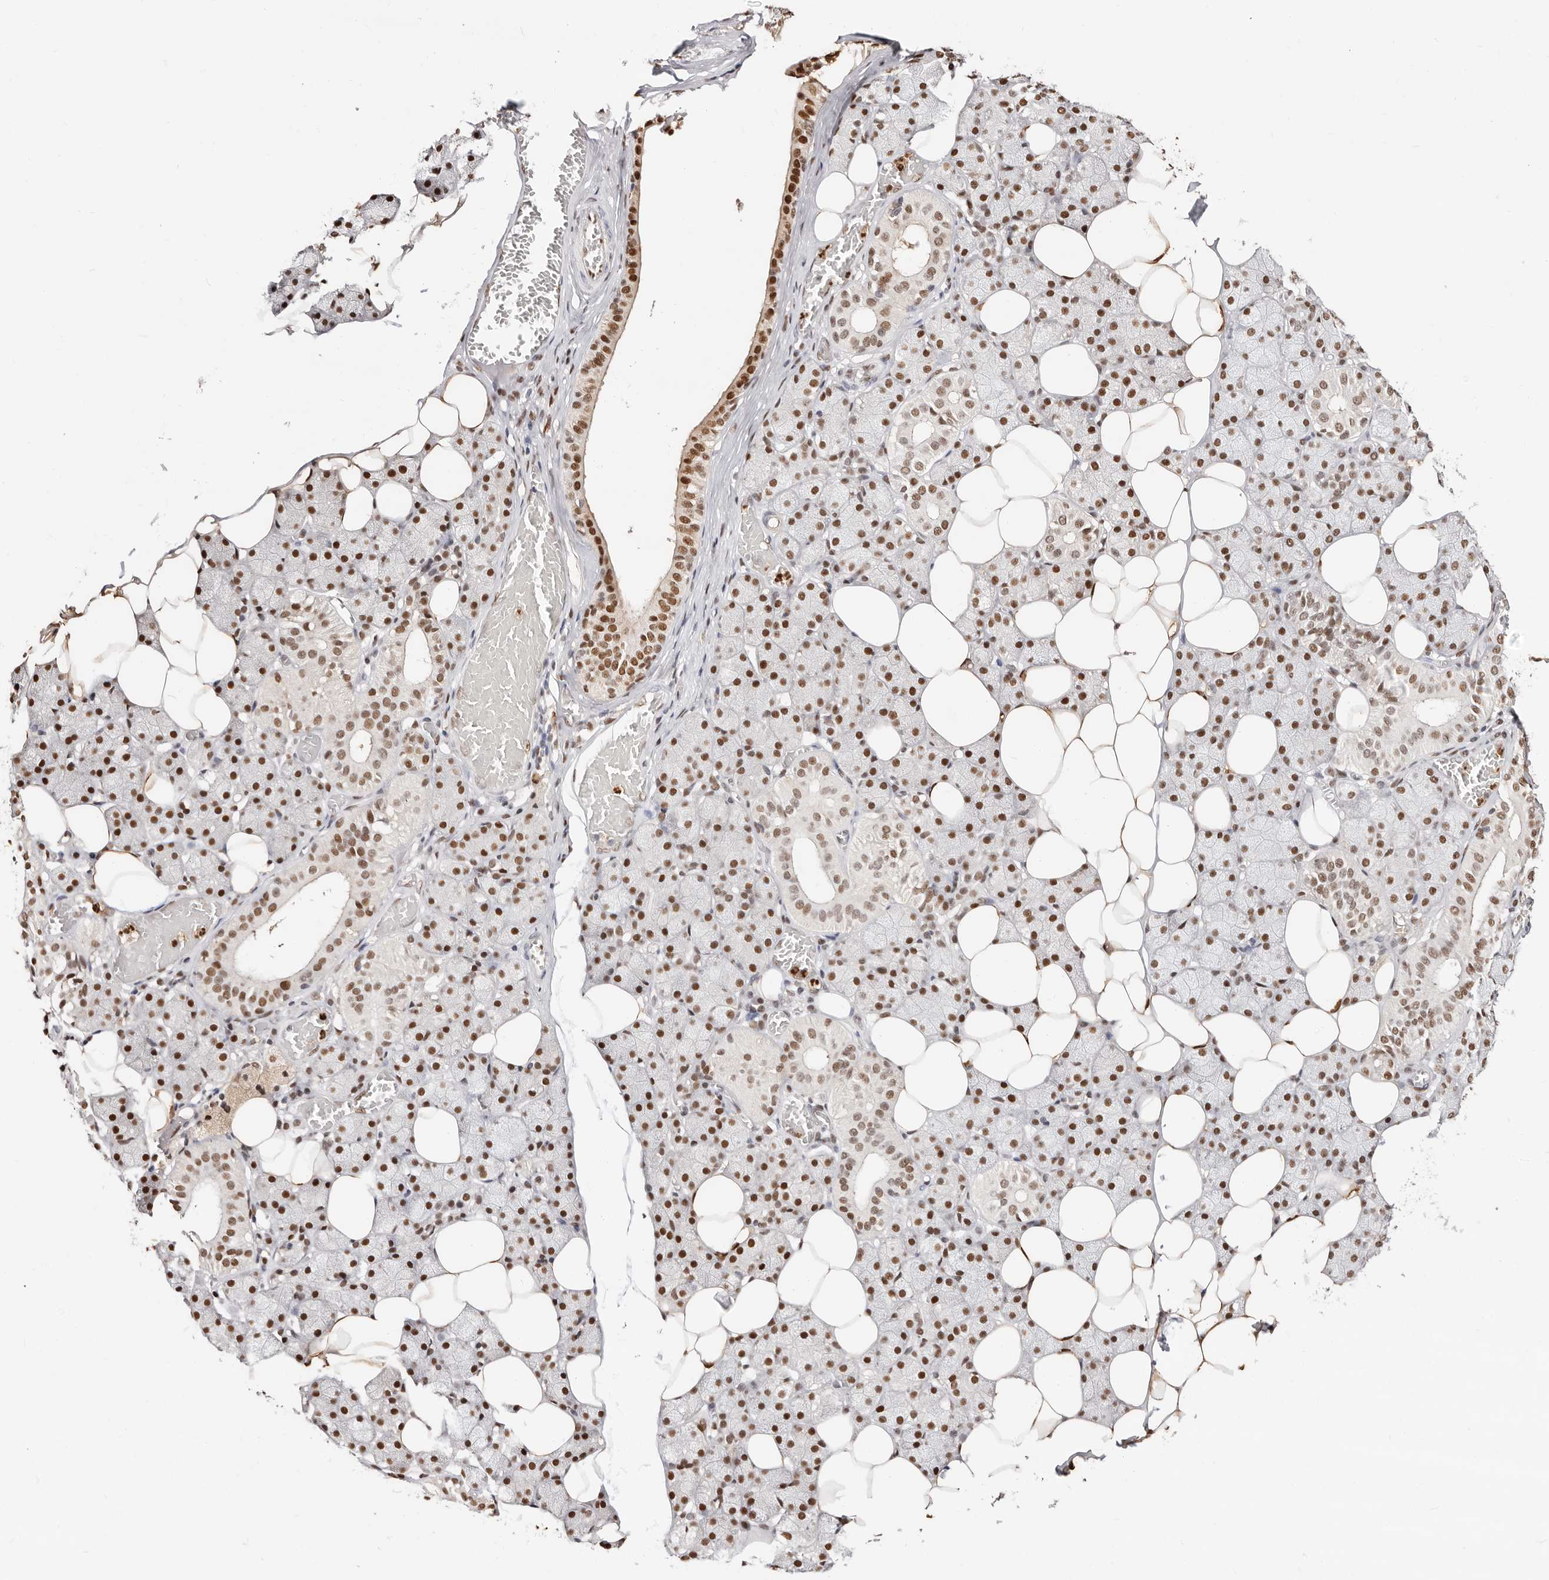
{"staining": {"intensity": "strong", "quantity": ">75%", "location": "nuclear"}, "tissue": "salivary gland", "cell_type": "Glandular cells", "image_type": "normal", "snomed": [{"axis": "morphology", "description": "Normal tissue, NOS"}, {"axis": "topography", "description": "Salivary gland"}], "caption": "Immunohistochemistry (IHC) (DAB (3,3'-diaminobenzidine)) staining of benign human salivary gland reveals strong nuclear protein staining in approximately >75% of glandular cells. (IHC, brightfield microscopy, high magnification).", "gene": "TKT", "patient": {"sex": "female", "age": 33}}